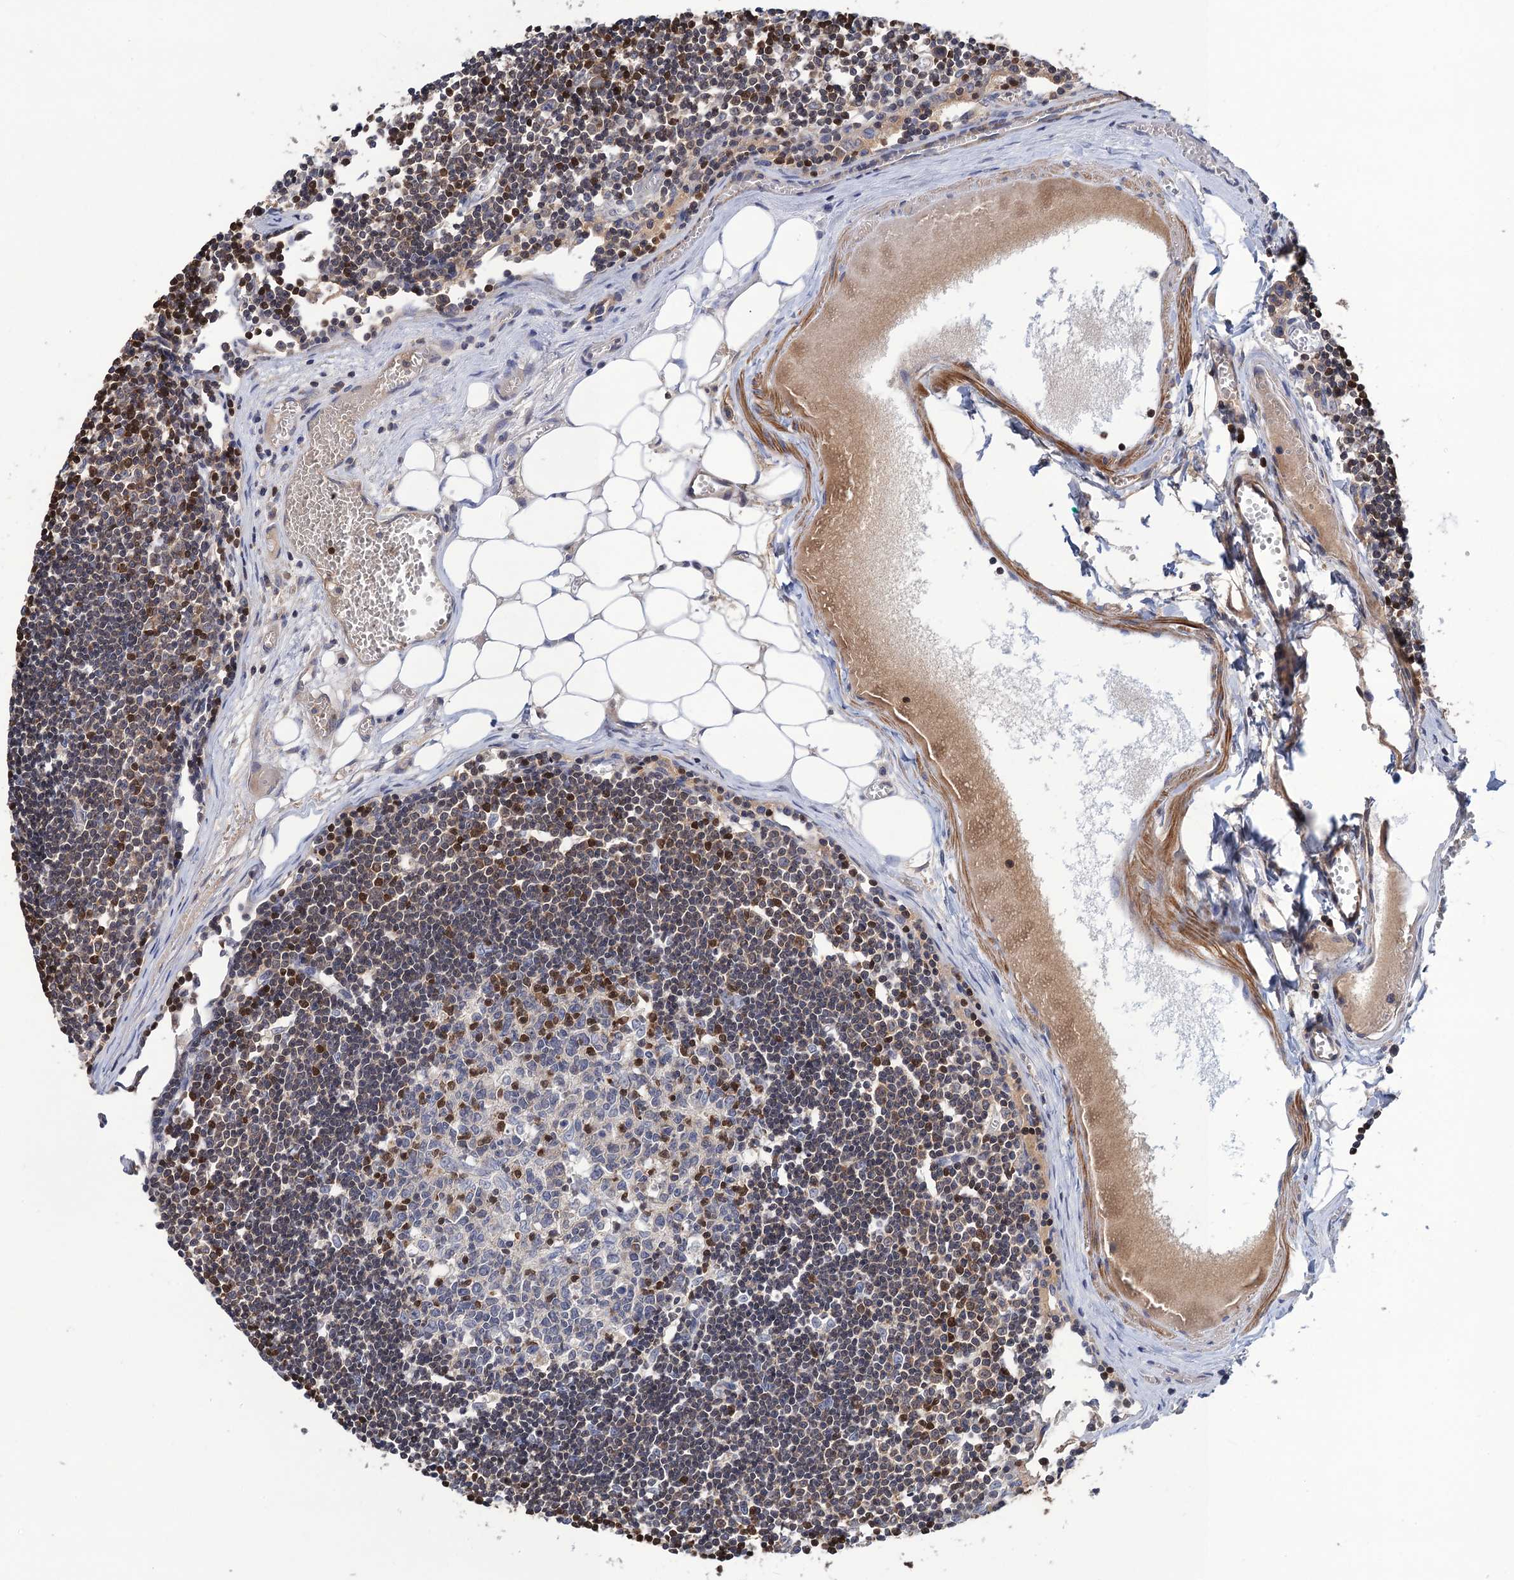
{"staining": {"intensity": "strong", "quantity": "<25%", "location": "cytoplasmic/membranous,nuclear"}, "tissue": "lymph node", "cell_type": "Germinal center cells", "image_type": "normal", "snomed": [{"axis": "morphology", "description": "Normal tissue, NOS"}, {"axis": "topography", "description": "Lymph node"}], "caption": "A medium amount of strong cytoplasmic/membranous,nuclear expression is identified in about <25% of germinal center cells in benign lymph node. (DAB (3,3'-diaminobenzidine) IHC, brown staining for protein, blue staining for nuclei).", "gene": "DGKA", "patient": {"sex": "female", "age": 11}}